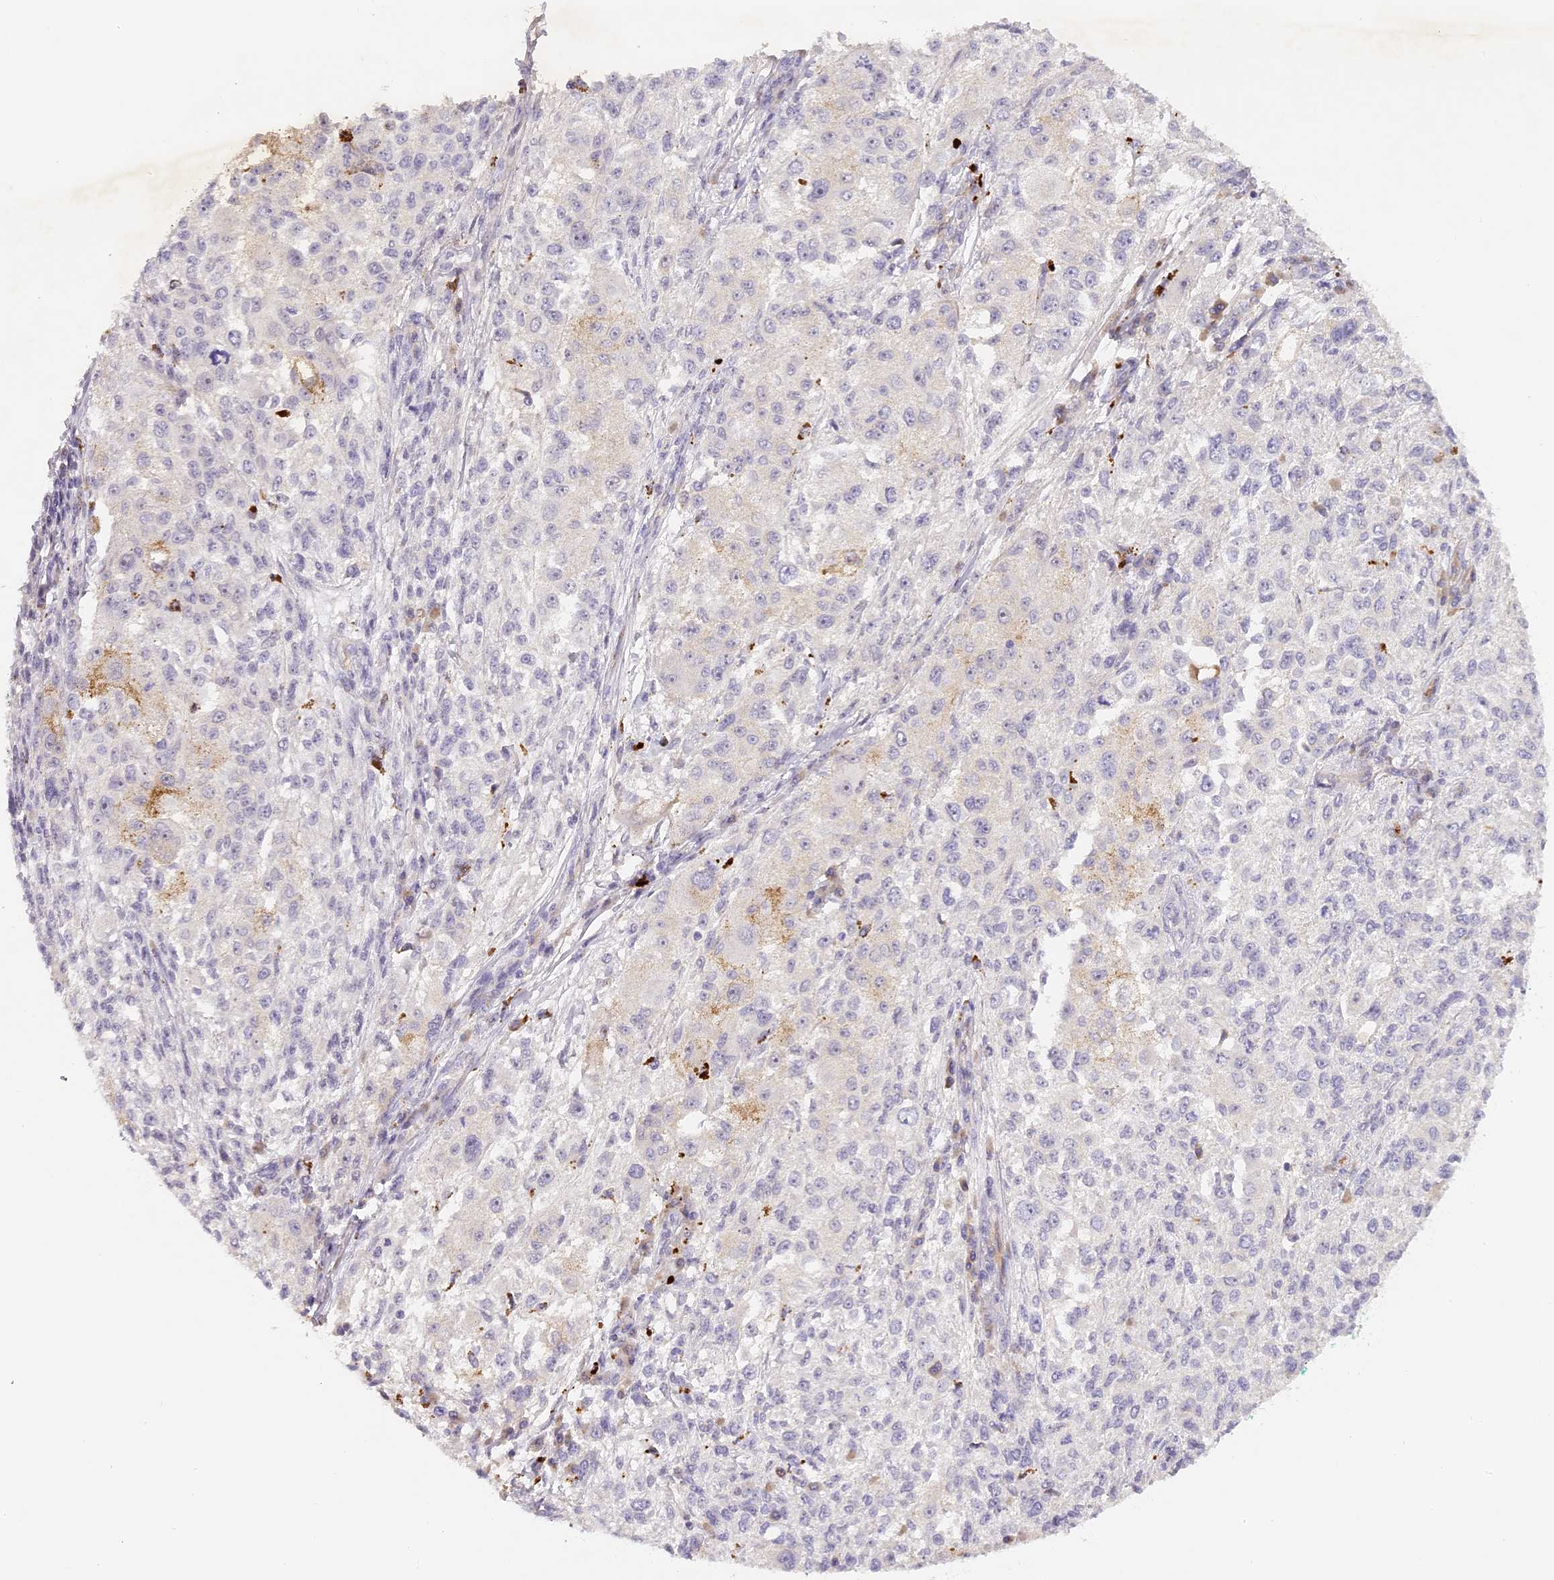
{"staining": {"intensity": "negative", "quantity": "none", "location": "none"}, "tissue": "melanoma", "cell_type": "Tumor cells", "image_type": "cancer", "snomed": [{"axis": "morphology", "description": "Necrosis, NOS"}, {"axis": "morphology", "description": "Malignant melanoma, NOS"}, {"axis": "topography", "description": "Skin"}], "caption": "This image is of malignant melanoma stained with IHC to label a protein in brown with the nuclei are counter-stained blue. There is no positivity in tumor cells.", "gene": "ELL3", "patient": {"sex": "female", "age": 87}}